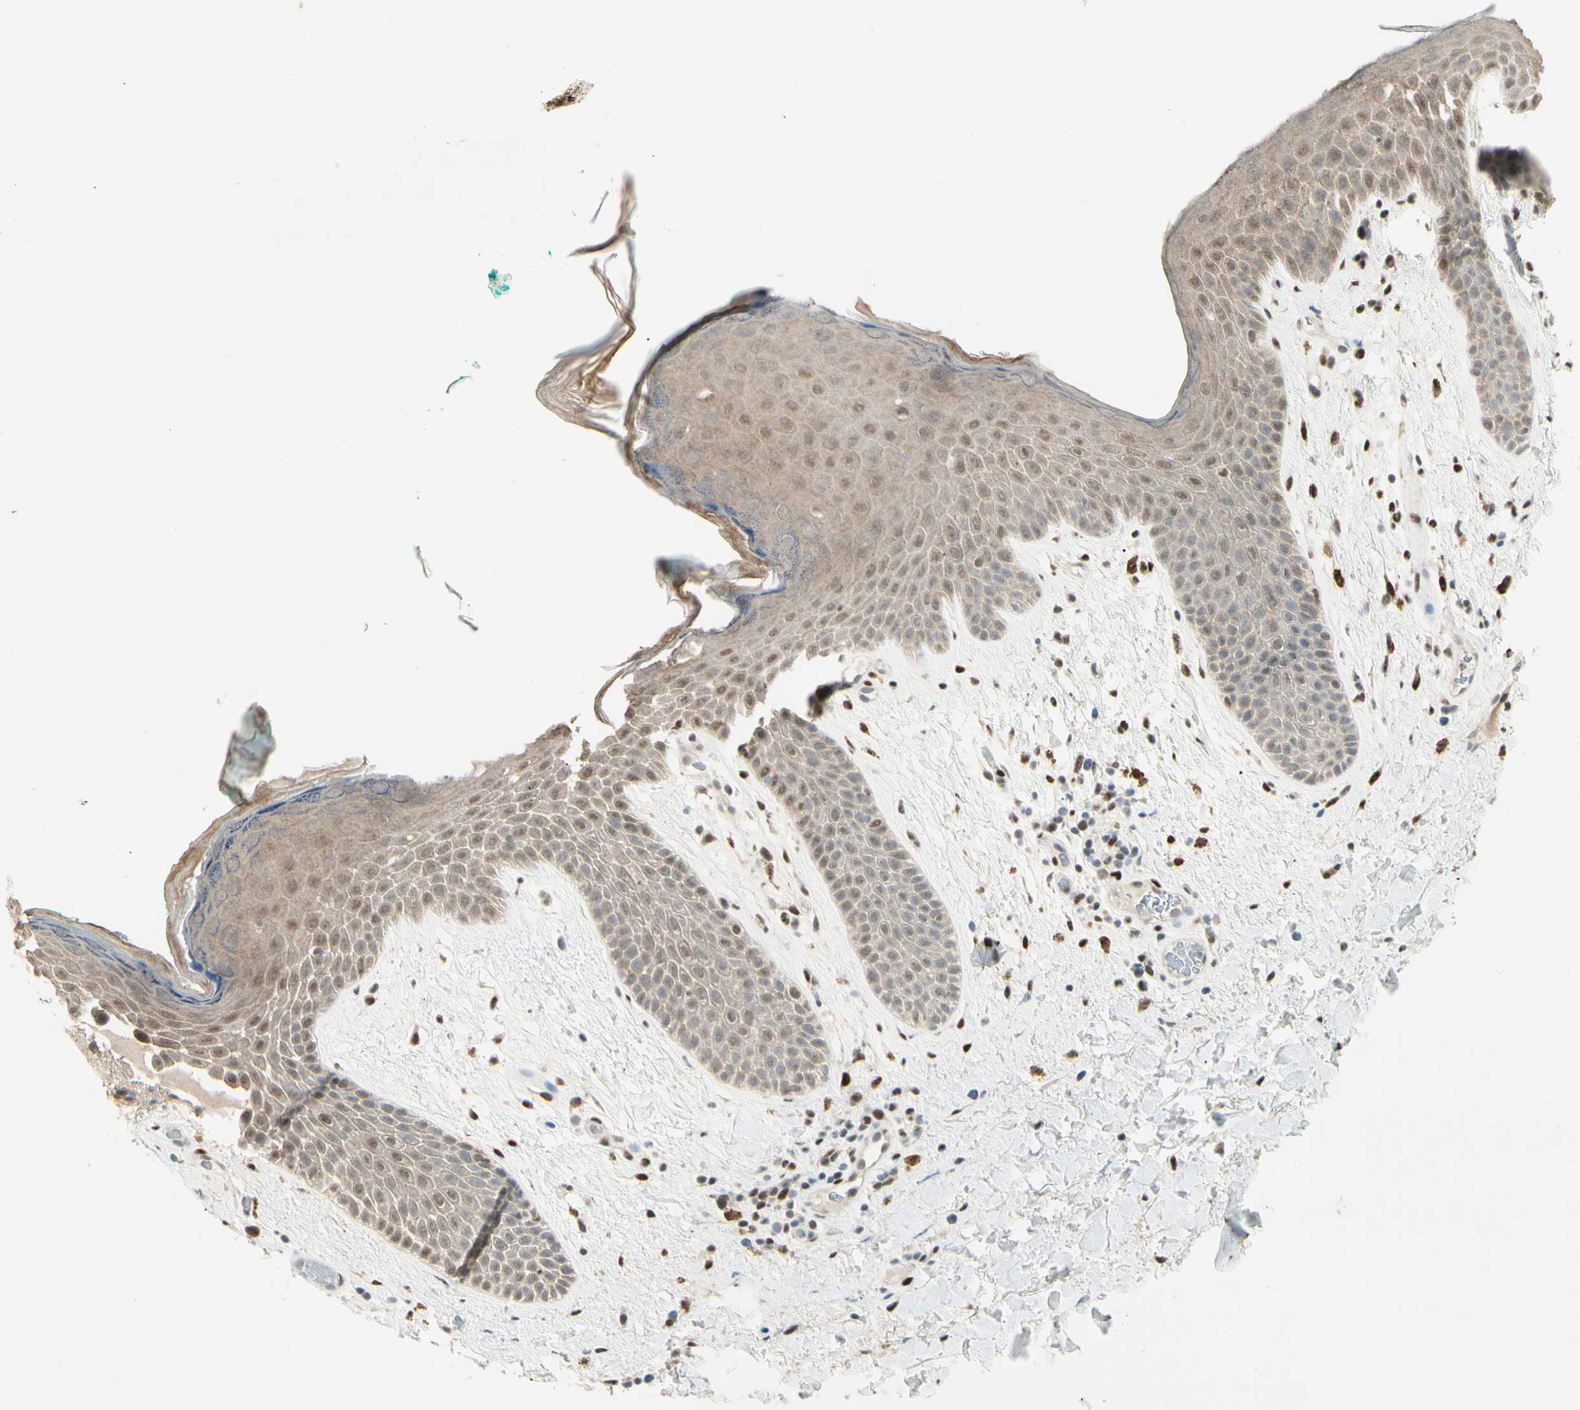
{"staining": {"intensity": "moderate", "quantity": ">75%", "location": "cytoplasmic/membranous,nuclear"}, "tissue": "skin", "cell_type": "Epidermal cells", "image_type": "normal", "snomed": [{"axis": "morphology", "description": "Normal tissue, NOS"}, {"axis": "topography", "description": "Anal"}], "caption": "Skin stained with a brown dye exhibits moderate cytoplasmic/membranous,nuclear positive staining in about >75% of epidermal cells.", "gene": "ATXN1", "patient": {"sex": "male", "age": 74}}